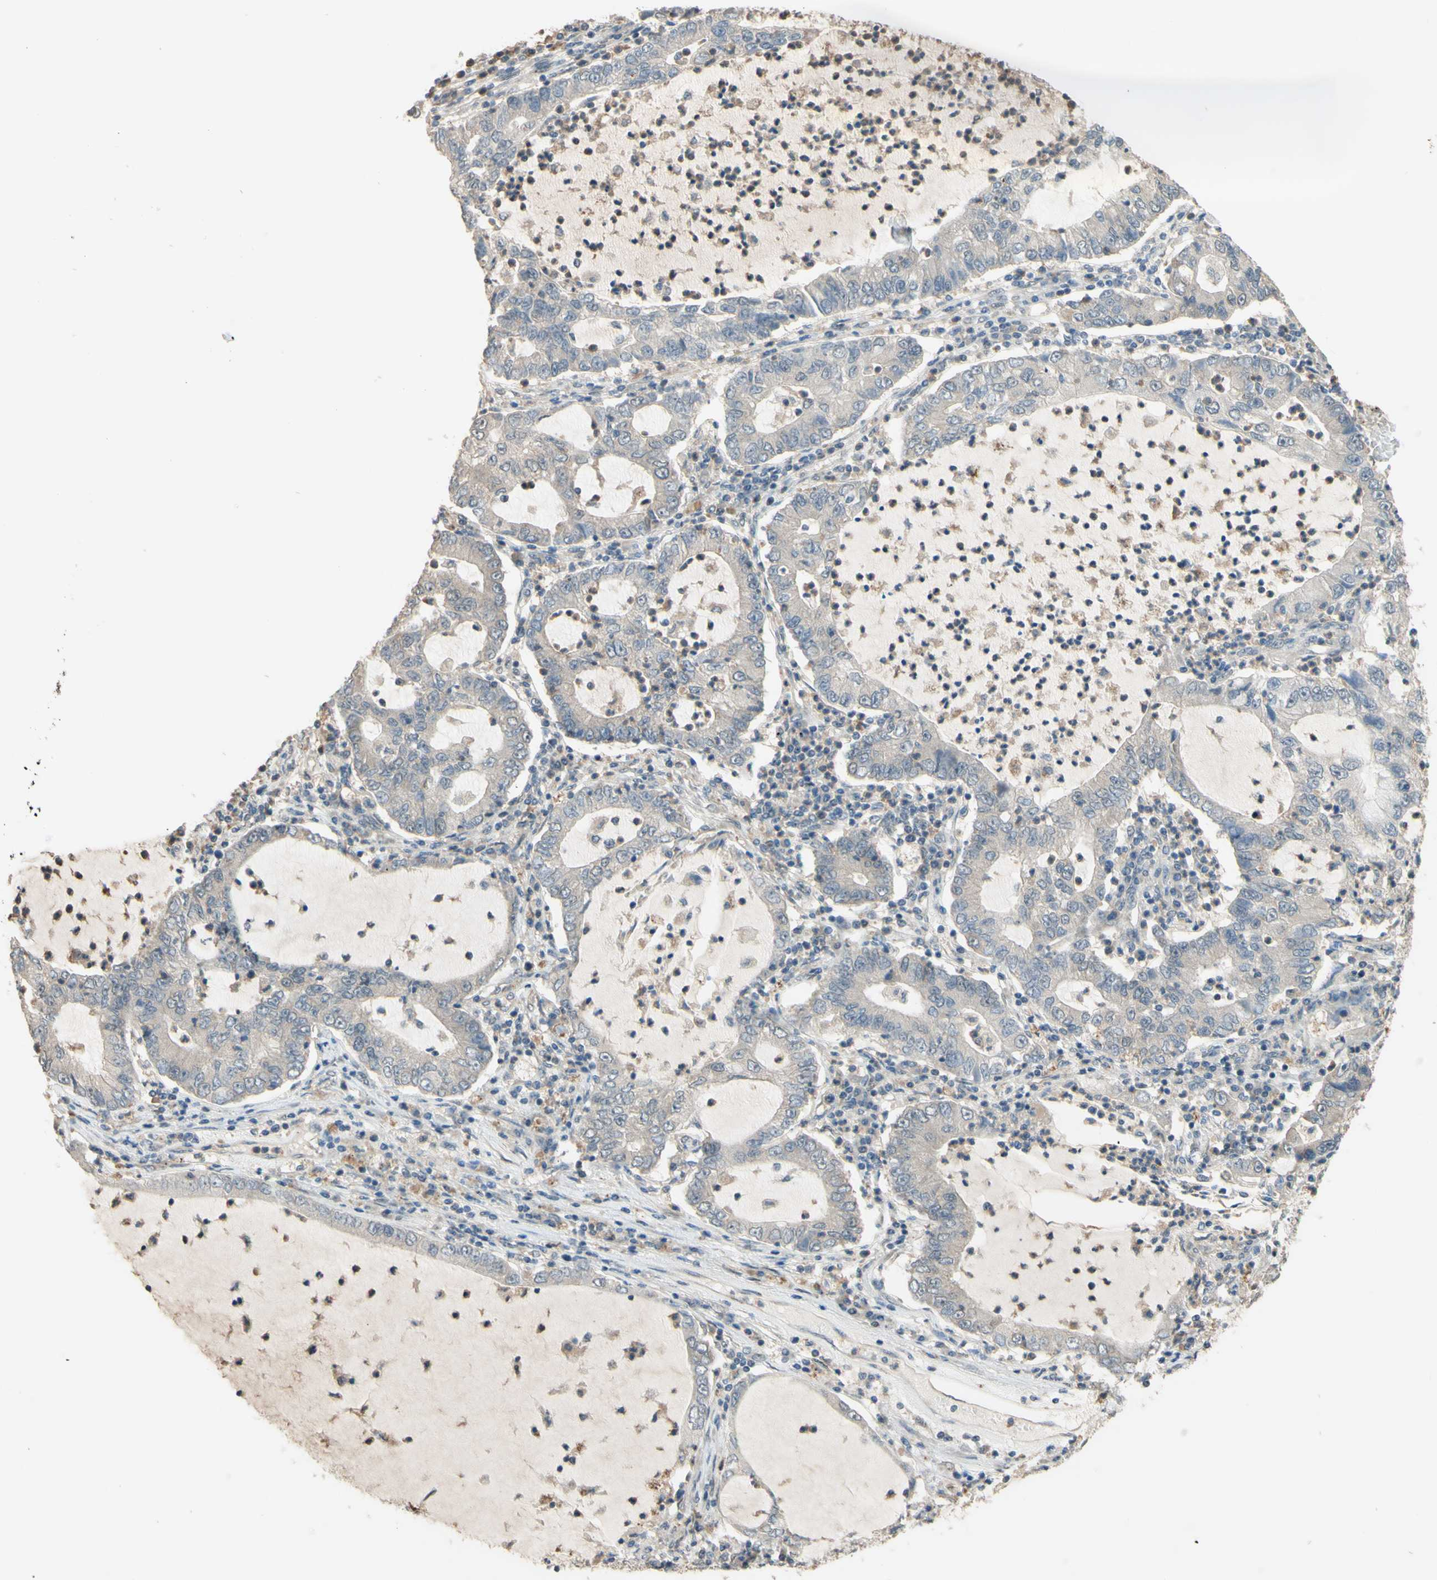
{"staining": {"intensity": "negative", "quantity": "none", "location": "none"}, "tissue": "lung cancer", "cell_type": "Tumor cells", "image_type": "cancer", "snomed": [{"axis": "morphology", "description": "Adenocarcinoma, NOS"}, {"axis": "topography", "description": "Lung"}], "caption": "The immunohistochemistry photomicrograph has no significant expression in tumor cells of lung cancer tissue. The staining is performed using DAB brown chromogen with nuclei counter-stained in using hematoxylin.", "gene": "SMIM19", "patient": {"sex": "female", "age": 51}}